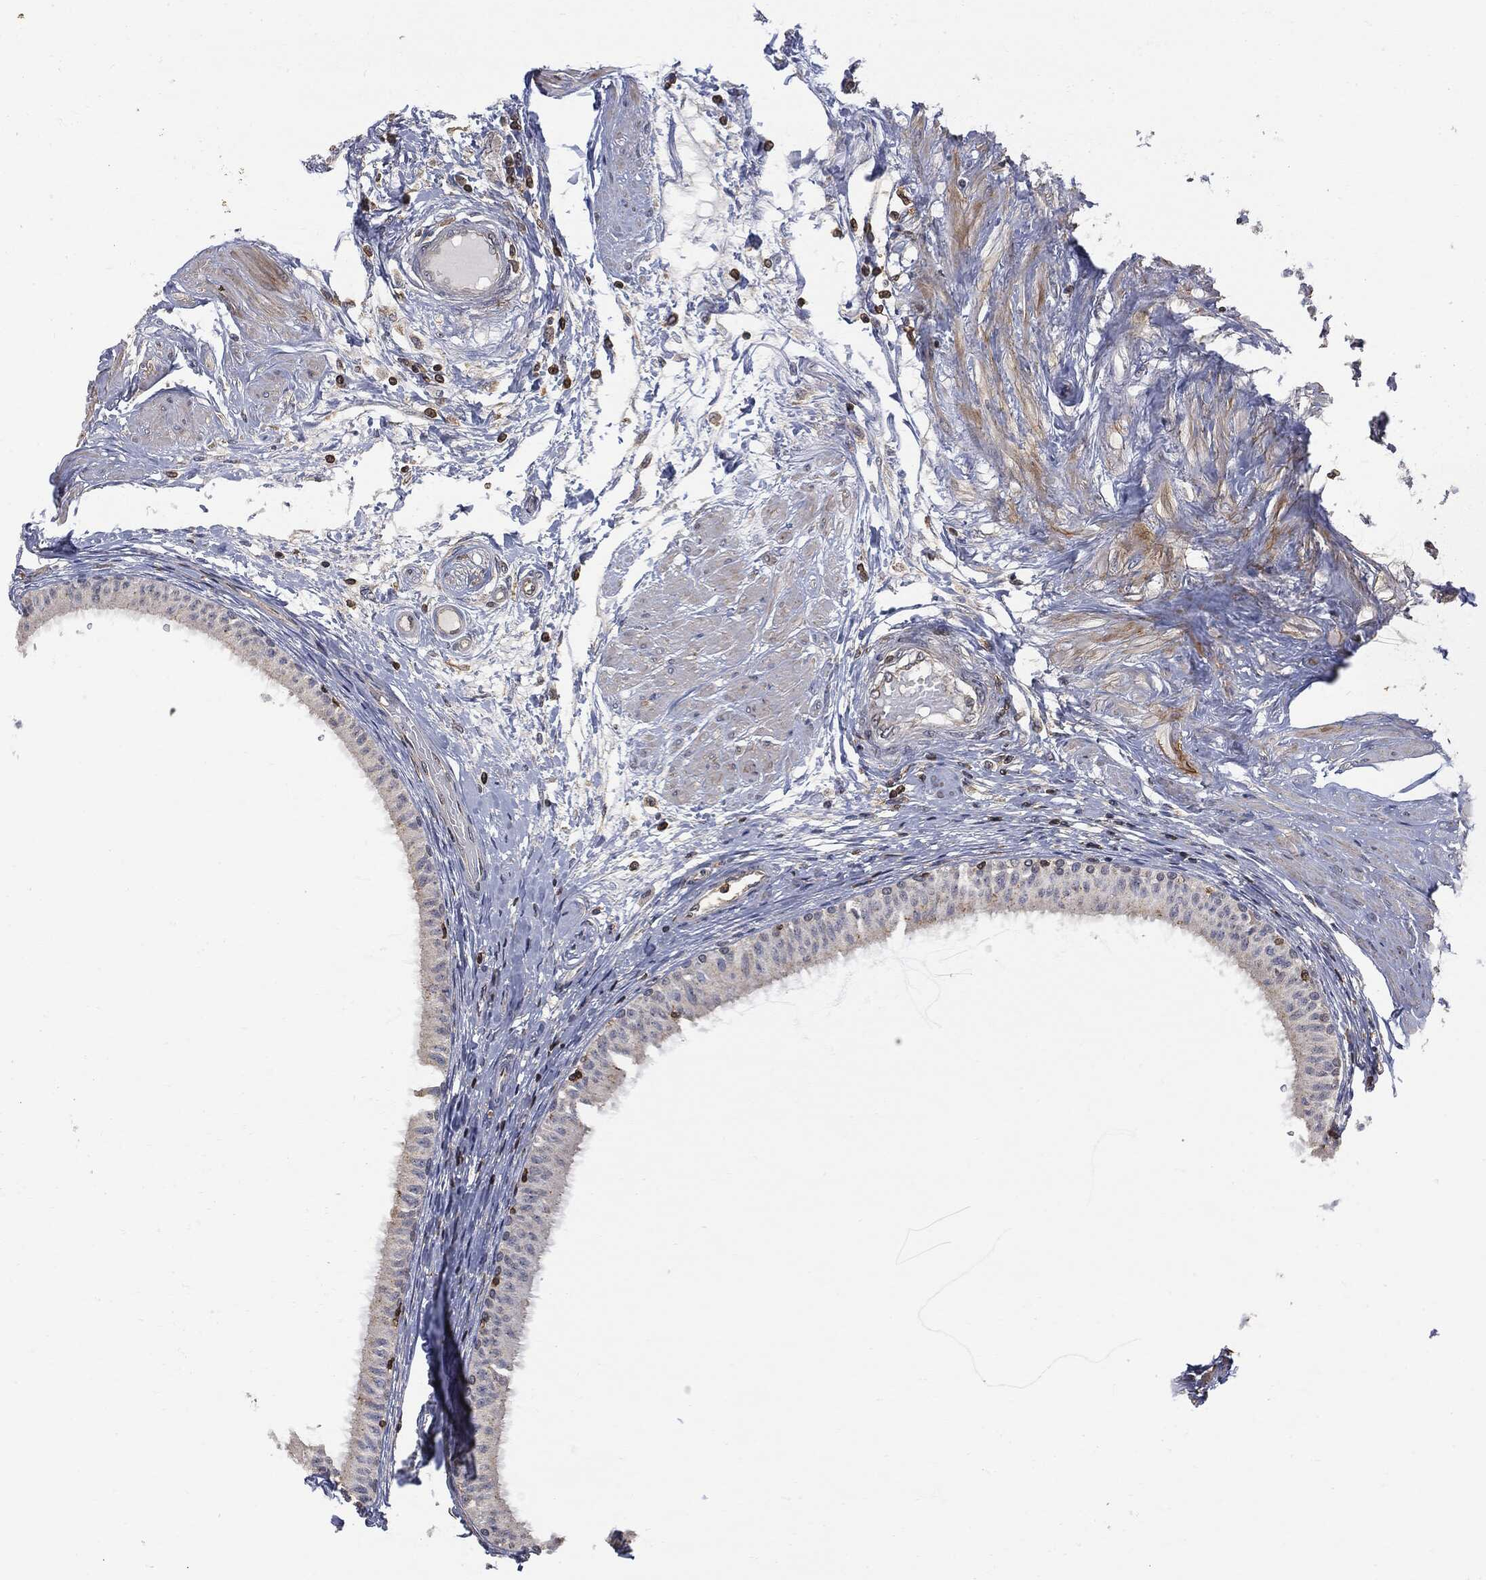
{"staining": {"intensity": "negative", "quantity": "none", "location": "none"}, "tissue": "epididymis", "cell_type": "Glandular cells", "image_type": "normal", "snomed": [{"axis": "morphology", "description": "Normal tissue, NOS"}, {"axis": "morphology", "description": "Seminoma, NOS"}, {"axis": "topography", "description": "Testis"}, {"axis": "topography", "description": "Epididymis"}], "caption": "Glandular cells are negative for protein expression in benign human epididymis. (DAB (3,3'-diaminobenzidine) IHC, high magnification).", "gene": "PSMB10", "patient": {"sex": "male", "age": 61}}